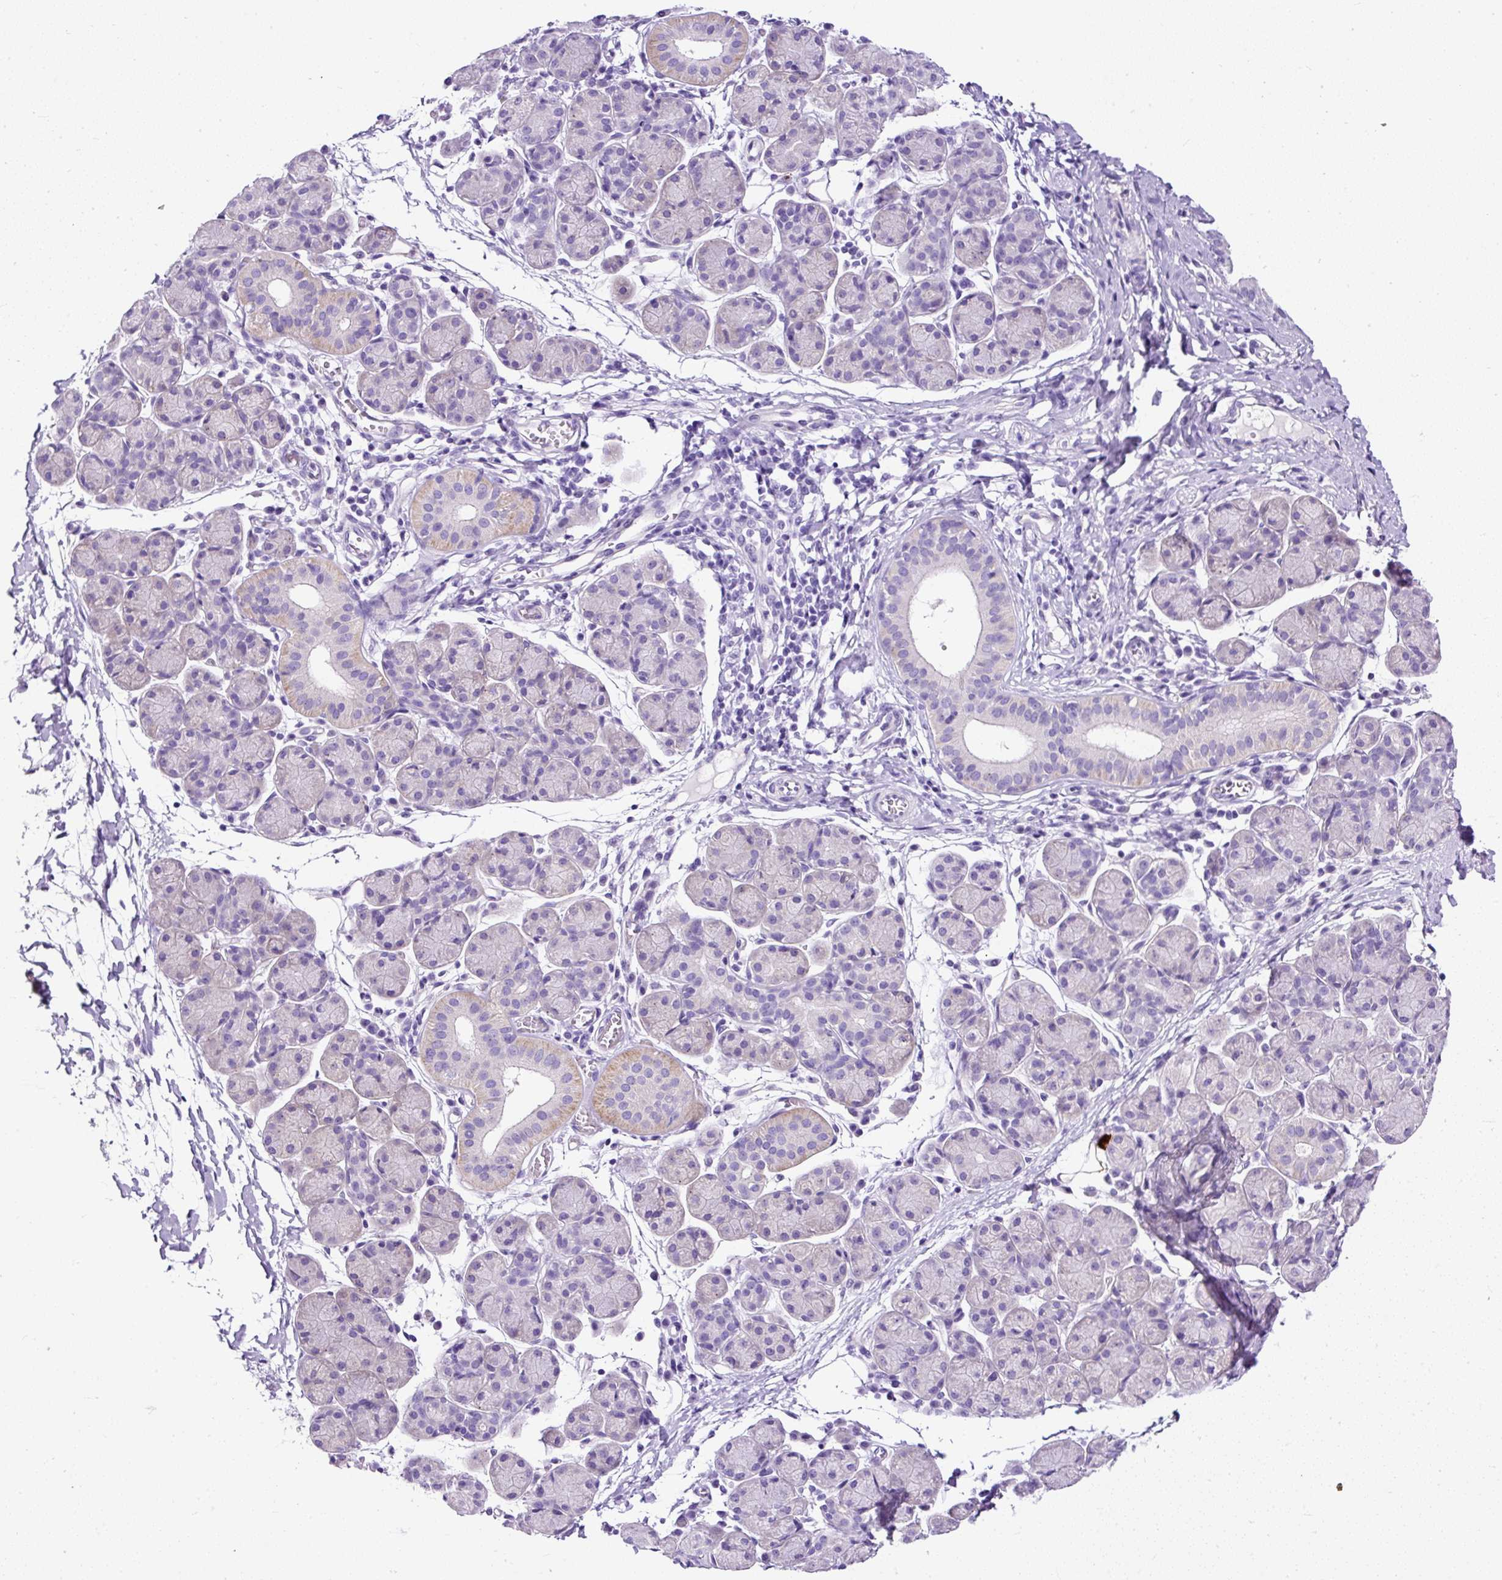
{"staining": {"intensity": "weak", "quantity": "<25%", "location": "cytoplasmic/membranous"}, "tissue": "salivary gland", "cell_type": "Glandular cells", "image_type": "normal", "snomed": [{"axis": "morphology", "description": "Normal tissue, NOS"}, {"axis": "morphology", "description": "Inflammation, NOS"}, {"axis": "topography", "description": "Lymph node"}, {"axis": "topography", "description": "Salivary gland"}], "caption": "This is an immunohistochemistry (IHC) photomicrograph of unremarkable salivary gland. There is no staining in glandular cells.", "gene": "STOX2", "patient": {"sex": "male", "age": 3}}